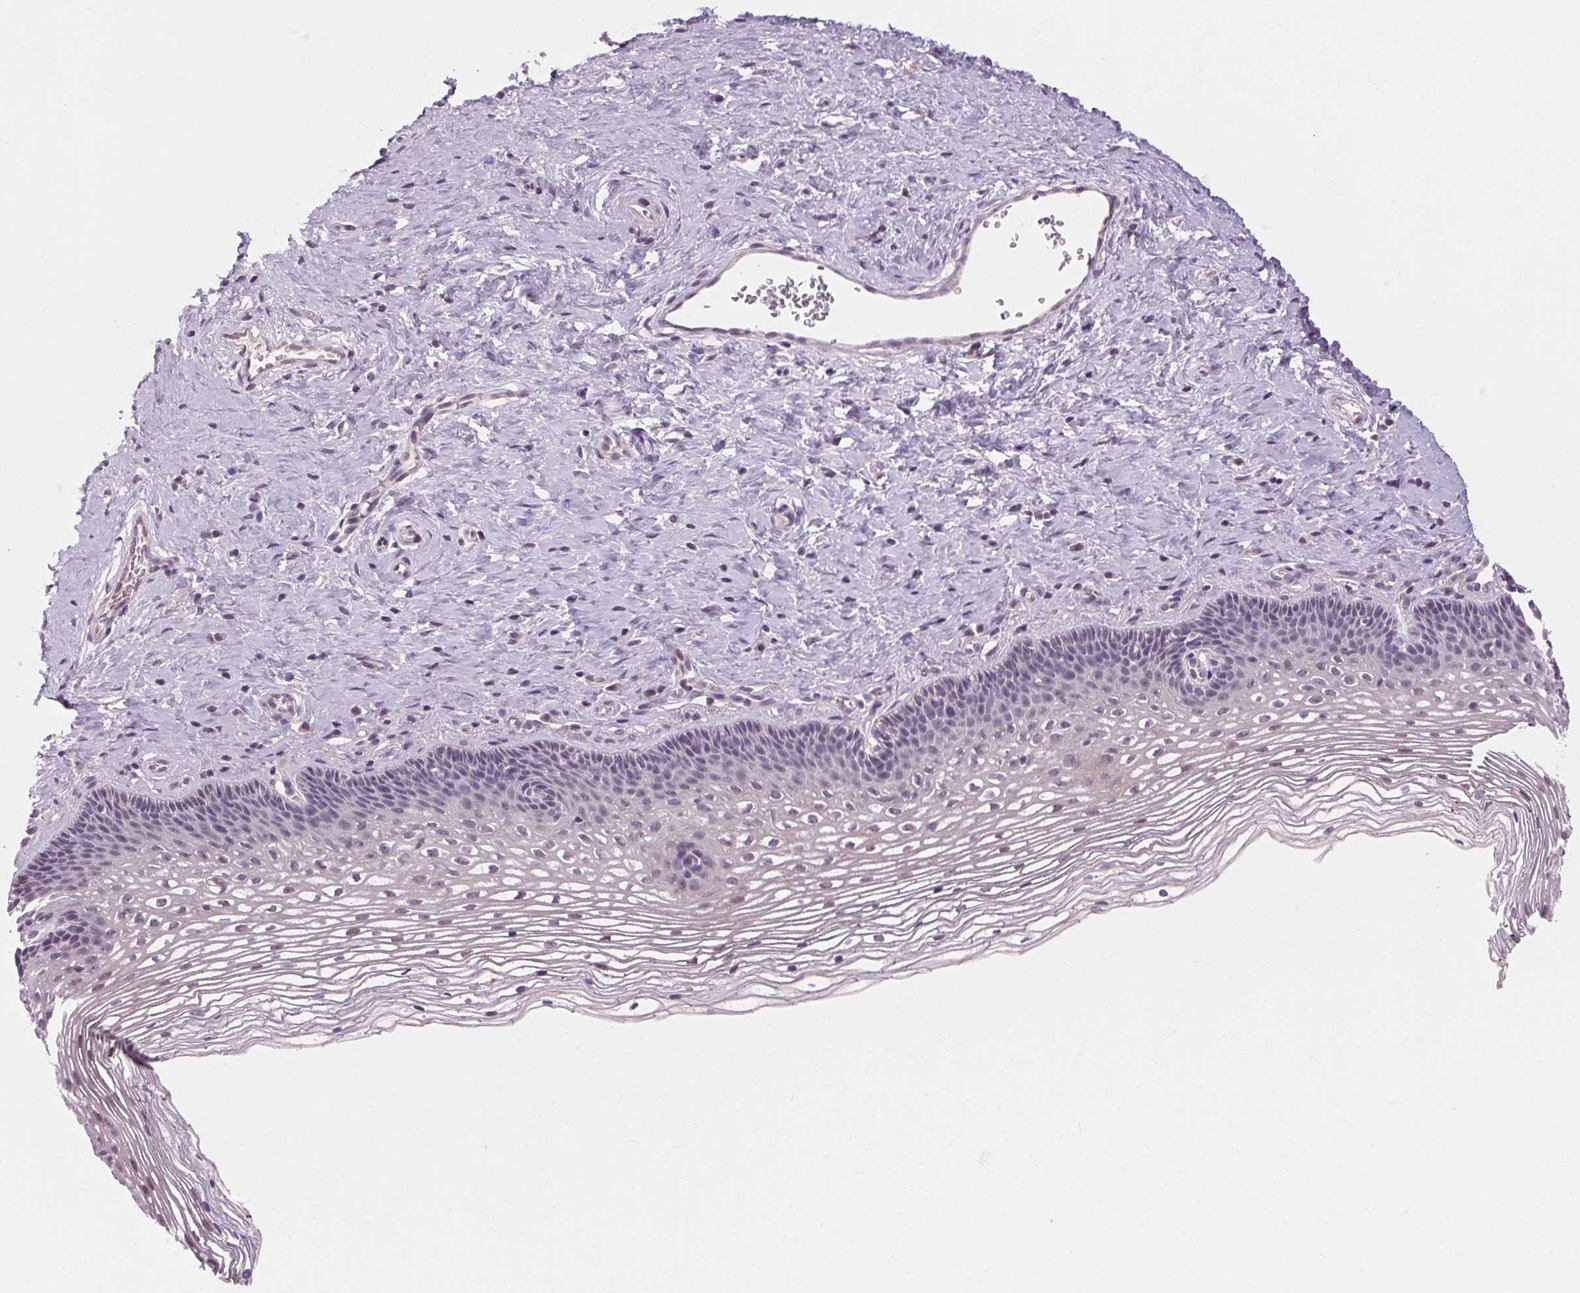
{"staining": {"intensity": "negative", "quantity": "none", "location": "none"}, "tissue": "cervix", "cell_type": "Glandular cells", "image_type": "normal", "snomed": [{"axis": "morphology", "description": "Normal tissue, NOS"}, {"axis": "topography", "description": "Cervix"}], "caption": "Photomicrograph shows no protein expression in glandular cells of normal cervix. The staining is performed using DAB brown chromogen with nuclei counter-stained in using hematoxylin.", "gene": "KLHL40", "patient": {"sex": "female", "age": 34}}